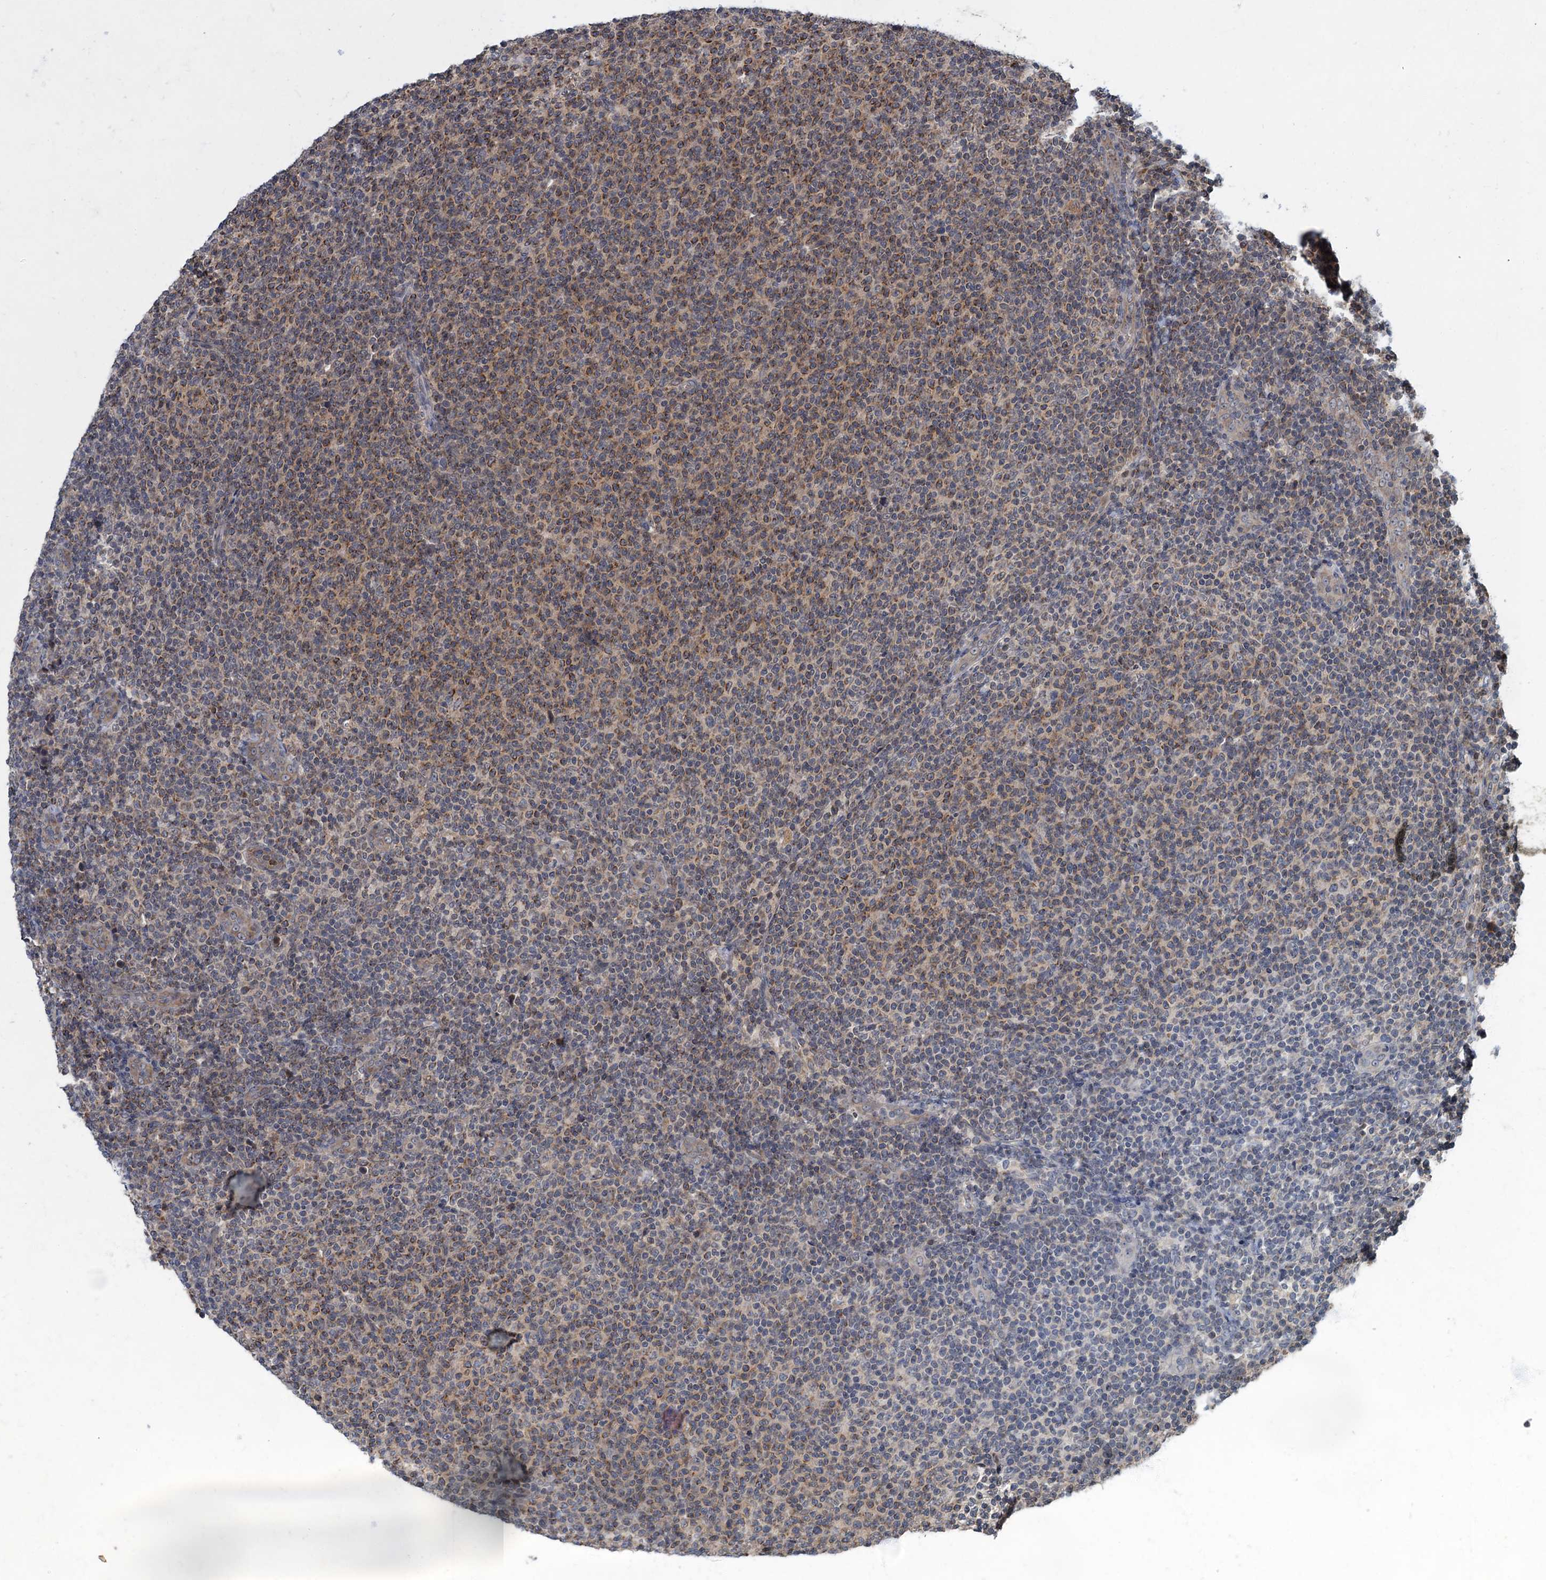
{"staining": {"intensity": "moderate", "quantity": "<25%", "location": "cytoplasmic/membranous"}, "tissue": "lymphoma", "cell_type": "Tumor cells", "image_type": "cancer", "snomed": [{"axis": "morphology", "description": "Malignant lymphoma, non-Hodgkin's type, Low grade"}, {"axis": "topography", "description": "Lymph node"}], "caption": "Low-grade malignant lymphoma, non-Hodgkin's type stained with immunohistochemistry shows moderate cytoplasmic/membranous expression in about <25% of tumor cells. The protein is shown in brown color, while the nuclei are stained blue.", "gene": "SLC11A2", "patient": {"sex": "male", "age": 66}}